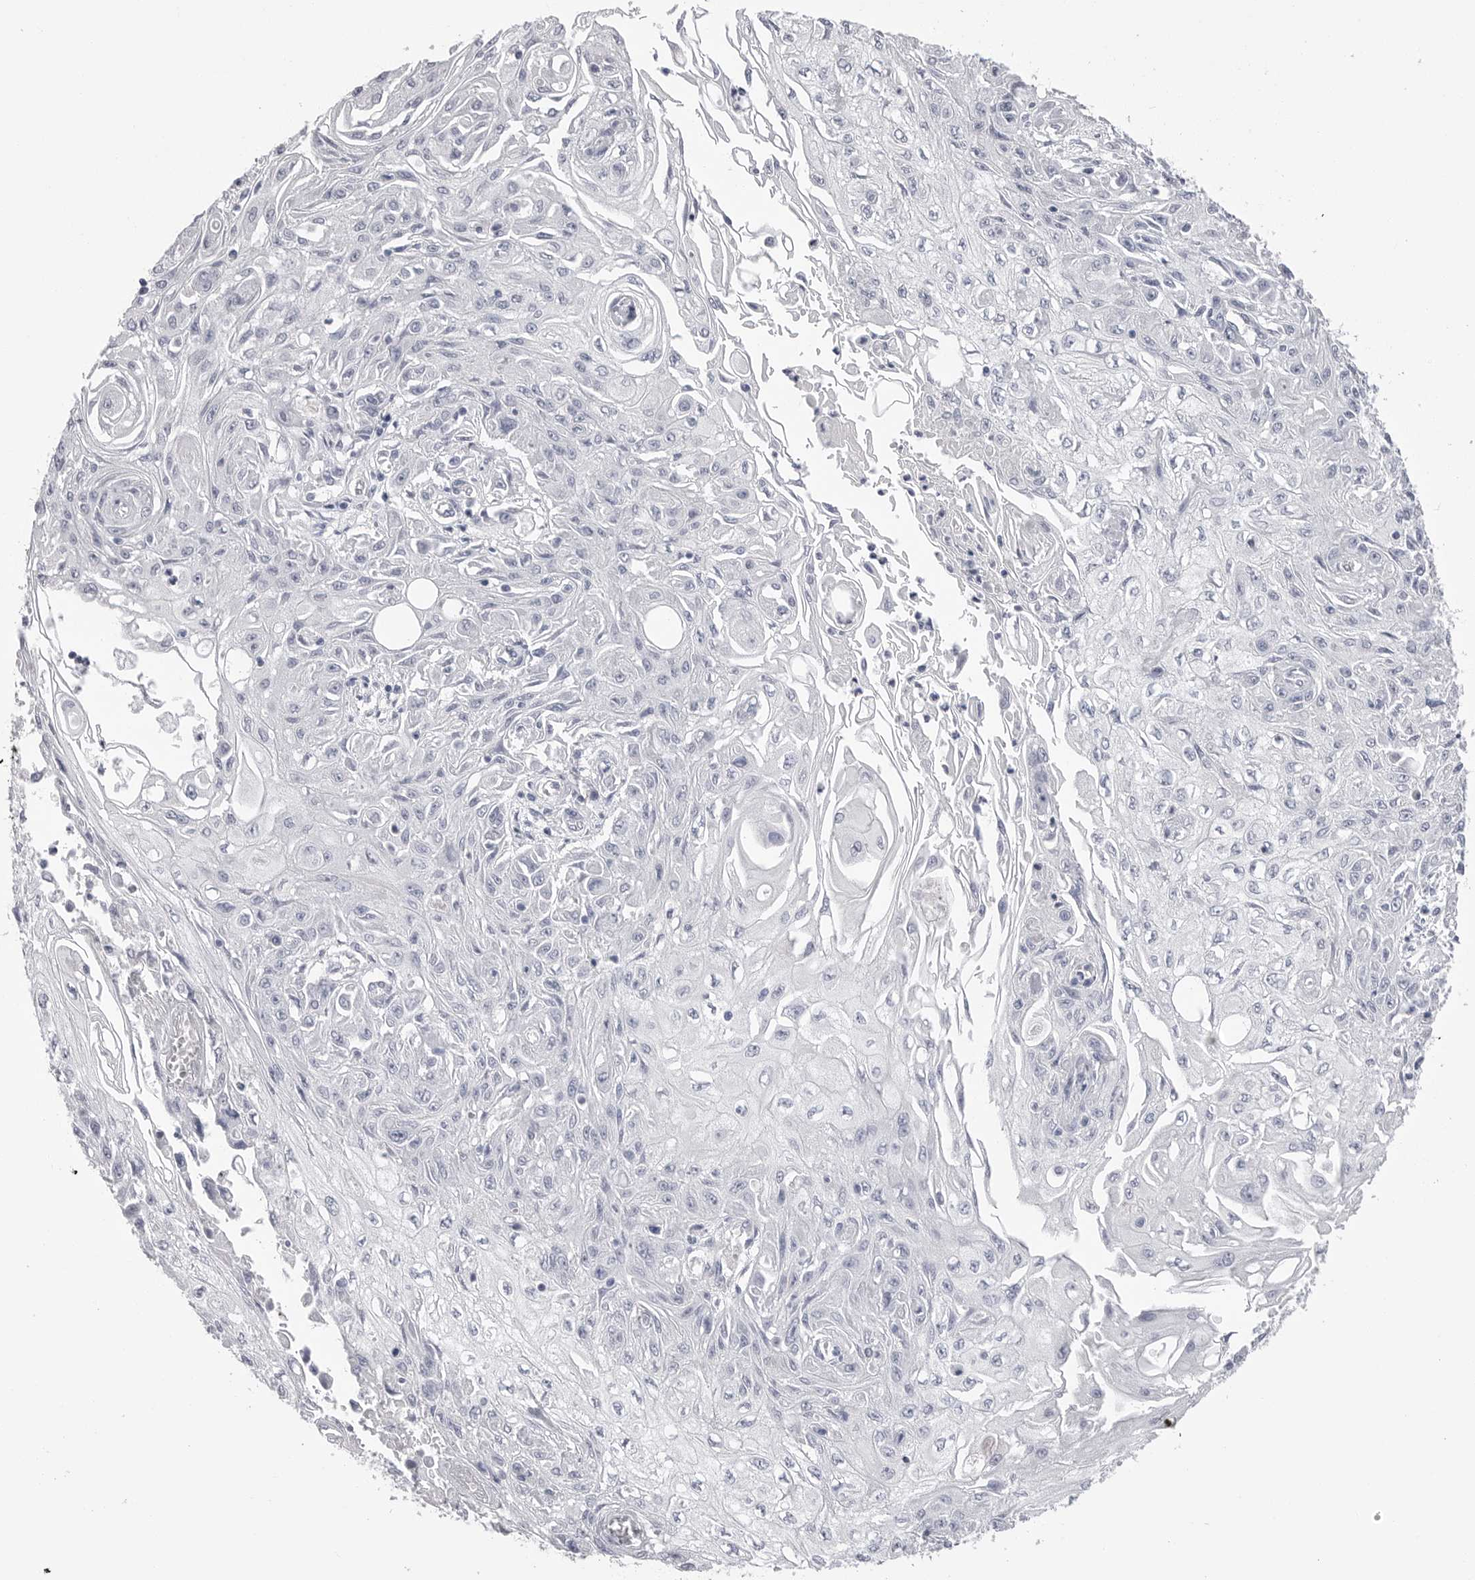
{"staining": {"intensity": "negative", "quantity": "none", "location": "none"}, "tissue": "skin cancer", "cell_type": "Tumor cells", "image_type": "cancer", "snomed": [{"axis": "morphology", "description": "Squamous cell carcinoma, NOS"}, {"axis": "morphology", "description": "Squamous cell carcinoma, metastatic, NOS"}, {"axis": "topography", "description": "Skin"}, {"axis": "topography", "description": "Lymph node"}], "caption": "A histopathology image of human skin cancer is negative for staining in tumor cells.", "gene": "DLGAP3", "patient": {"sex": "male", "age": 75}}